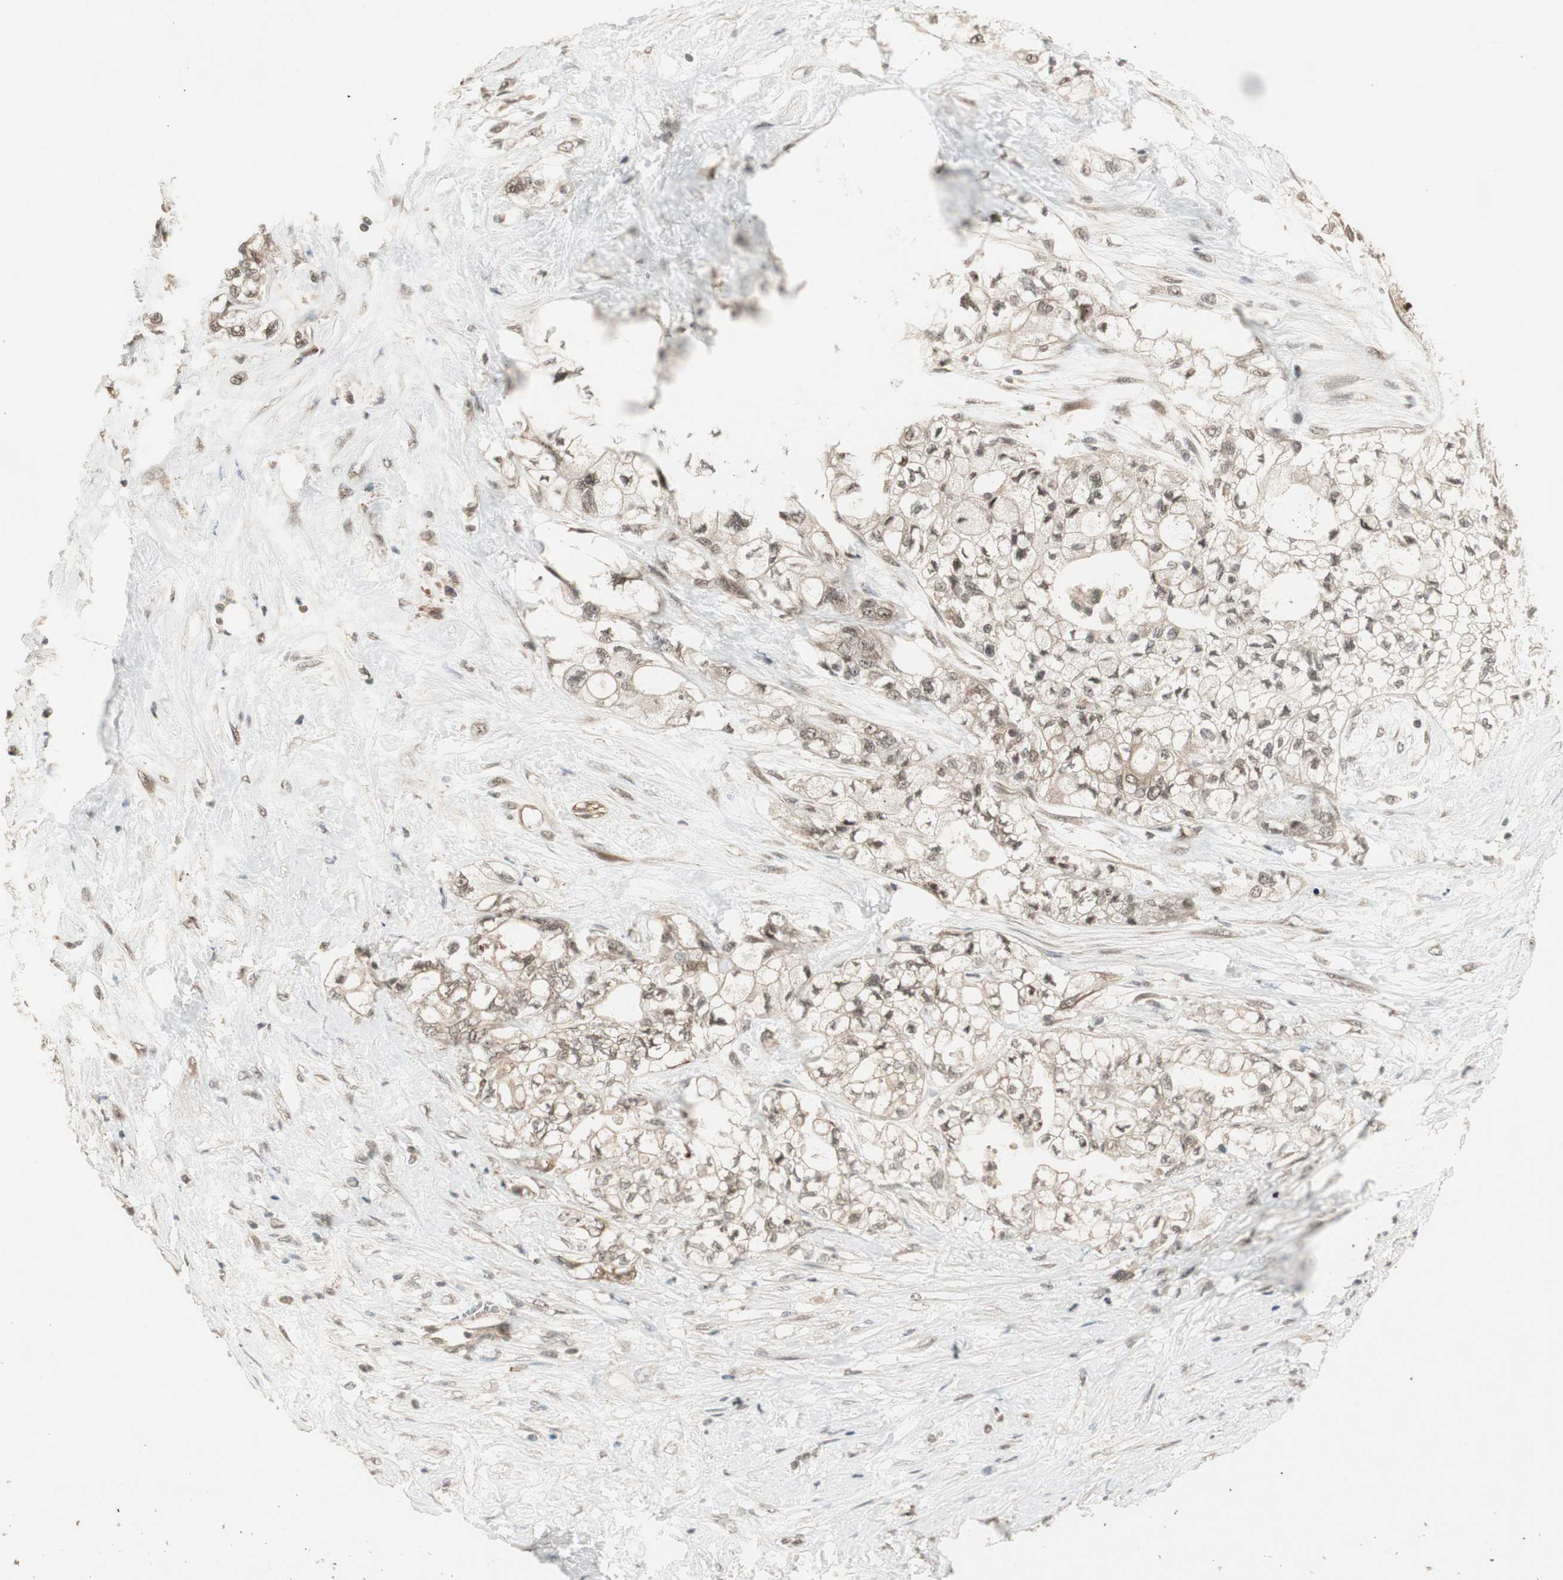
{"staining": {"intensity": "weak", "quantity": "25%-75%", "location": "cytoplasmic/membranous,nuclear"}, "tissue": "pancreatic cancer", "cell_type": "Tumor cells", "image_type": "cancer", "snomed": [{"axis": "morphology", "description": "Adenocarcinoma, NOS"}, {"axis": "topography", "description": "Pancreas"}], "caption": "A micrograph of pancreatic cancer (adenocarcinoma) stained for a protein shows weak cytoplasmic/membranous and nuclear brown staining in tumor cells. The protein is stained brown, and the nuclei are stained in blue (DAB IHC with brightfield microscopy, high magnification).", "gene": "ZSCAN31", "patient": {"sex": "male", "age": 70}}